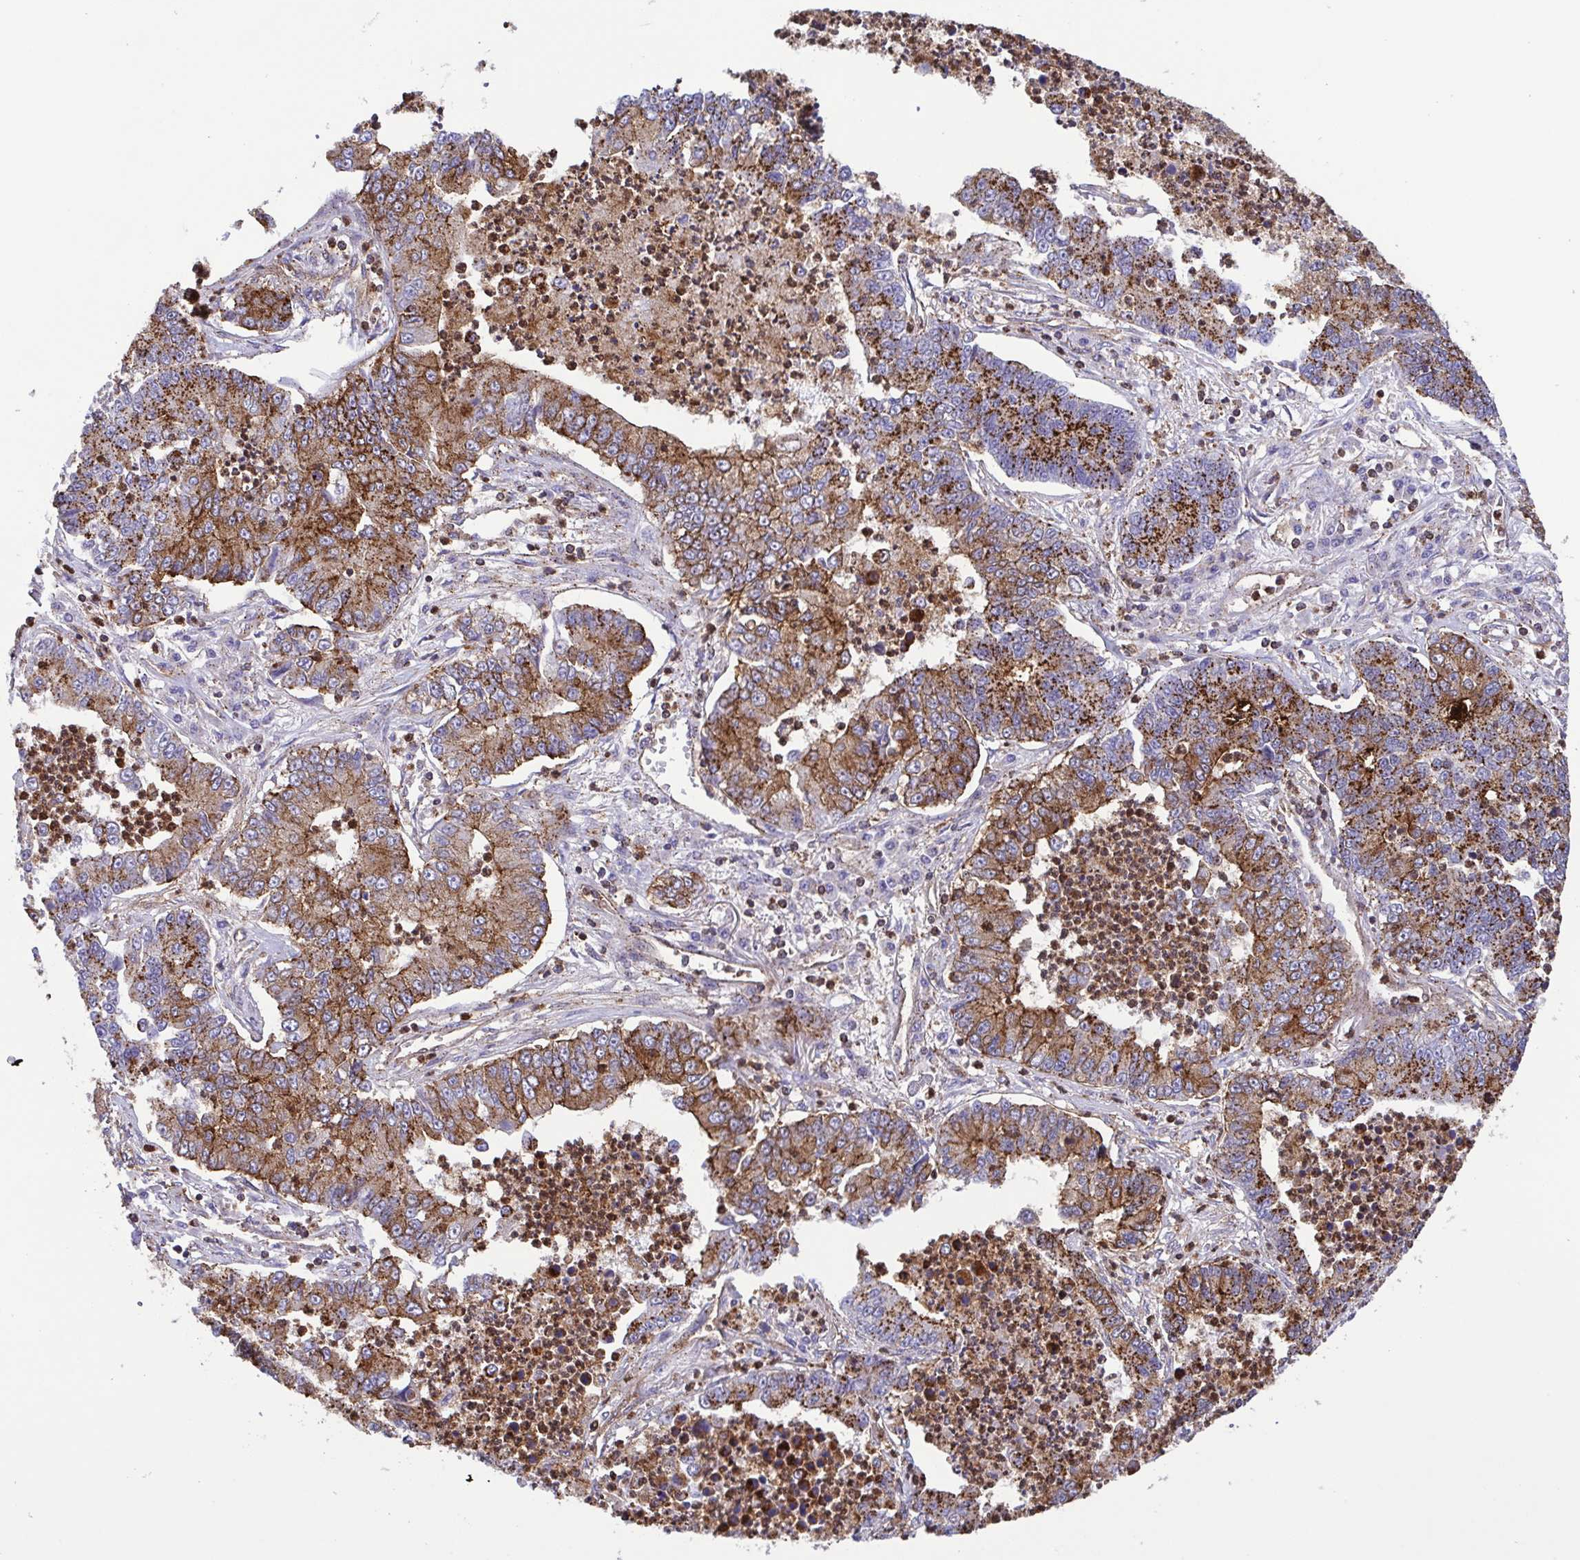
{"staining": {"intensity": "moderate", "quantity": ">75%", "location": "cytoplasmic/membranous"}, "tissue": "lung cancer", "cell_type": "Tumor cells", "image_type": "cancer", "snomed": [{"axis": "morphology", "description": "Adenocarcinoma, NOS"}, {"axis": "topography", "description": "Lung"}], "caption": "The image exhibits staining of lung cancer, revealing moderate cytoplasmic/membranous protein positivity (brown color) within tumor cells.", "gene": "CHMP1B", "patient": {"sex": "female", "age": 57}}